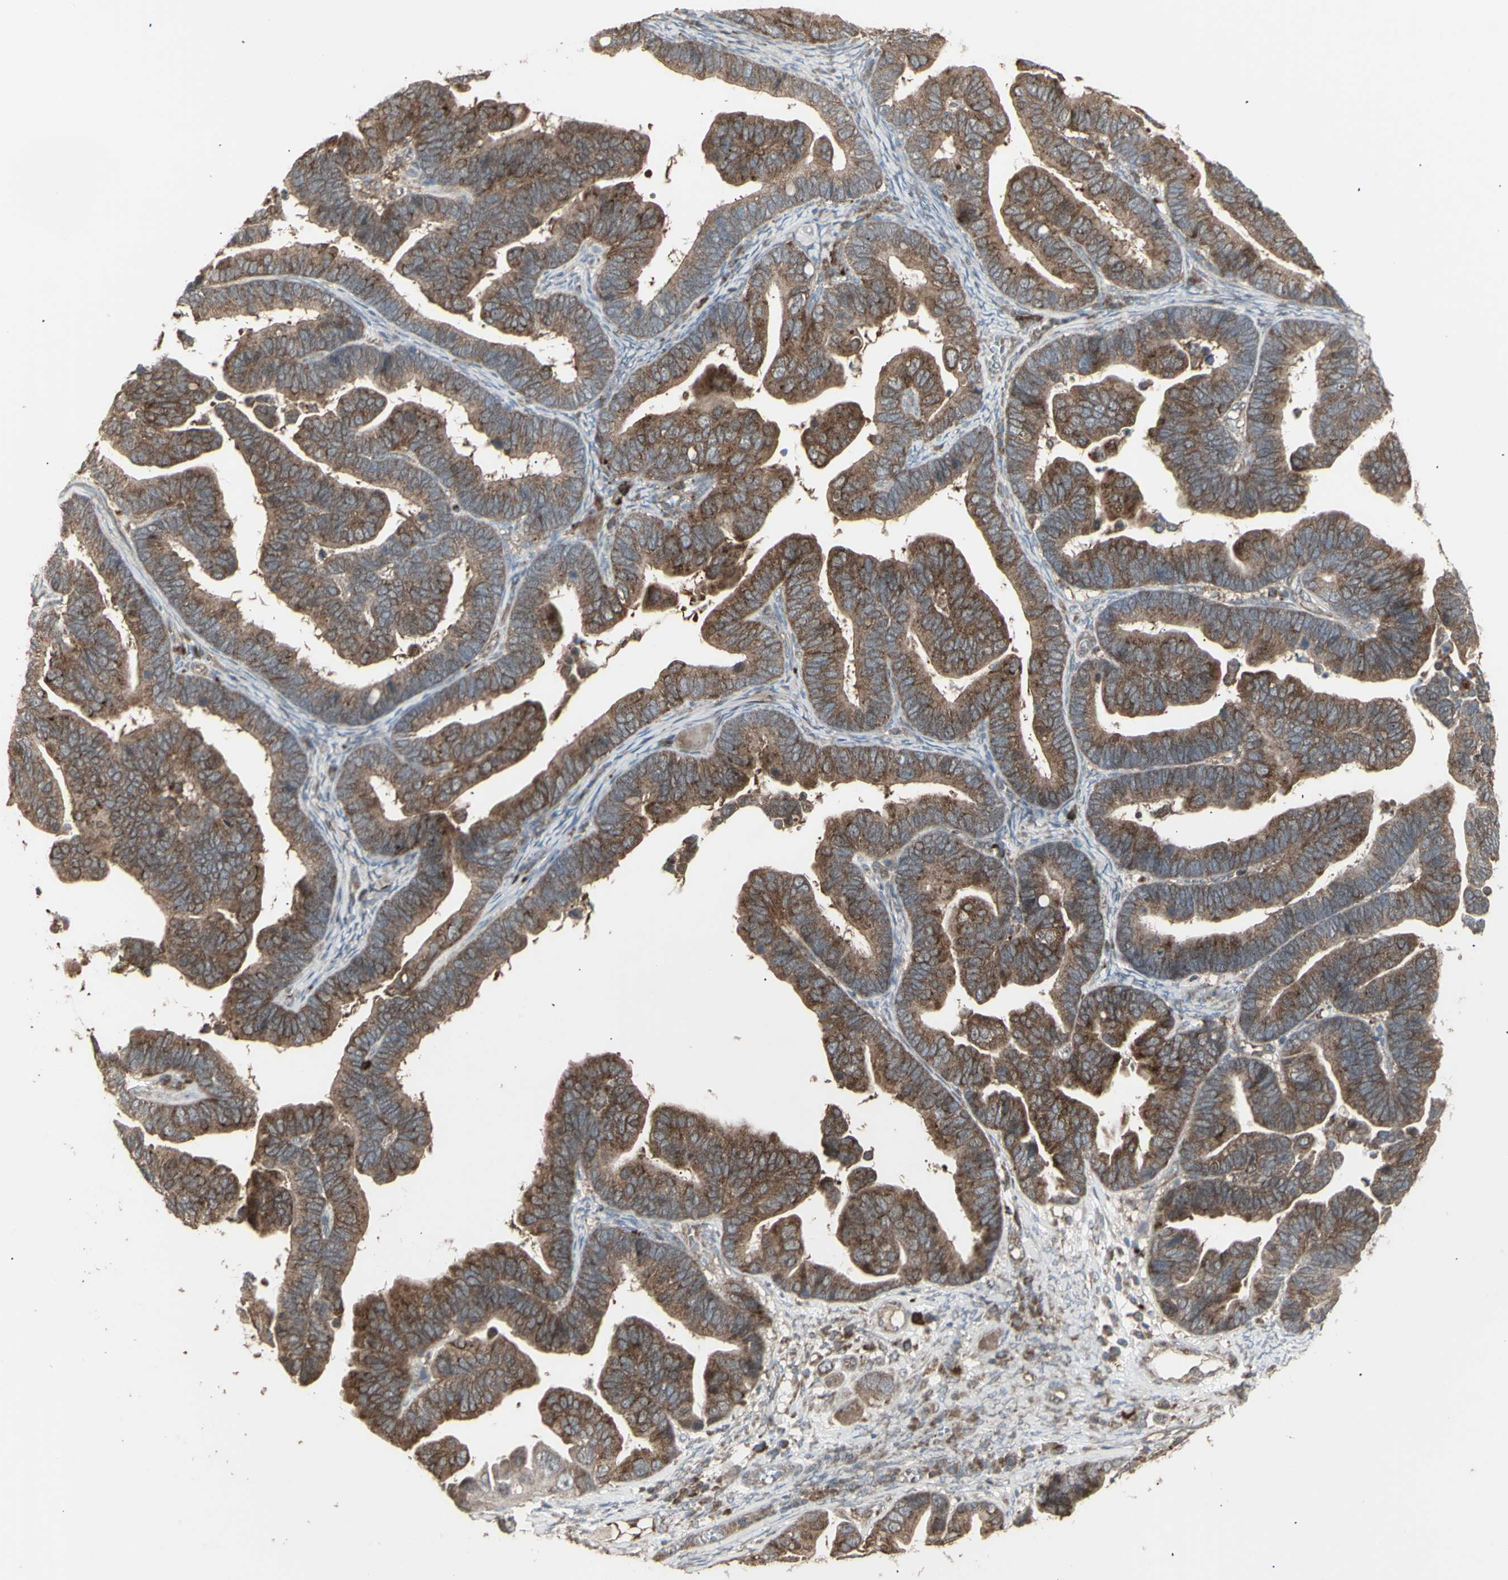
{"staining": {"intensity": "moderate", "quantity": ">75%", "location": "cytoplasmic/membranous"}, "tissue": "ovarian cancer", "cell_type": "Tumor cells", "image_type": "cancer", "snomed": [{"axis": "morphology", "description": "Cystadenocarcinoma, serous, NOS"}, {"axis": "topography", "description": "Ovary"}], "caption": "A micrograph showing moderate cytoplasmic/membranous staining in approximately >75% of tumor cells in ovarian cancer (serous cystadenocarcinoma), as visualized by brown immunohistochemical staining.", "gene": "RNASEL", "patient": {"sex": "female", "age": 56}}